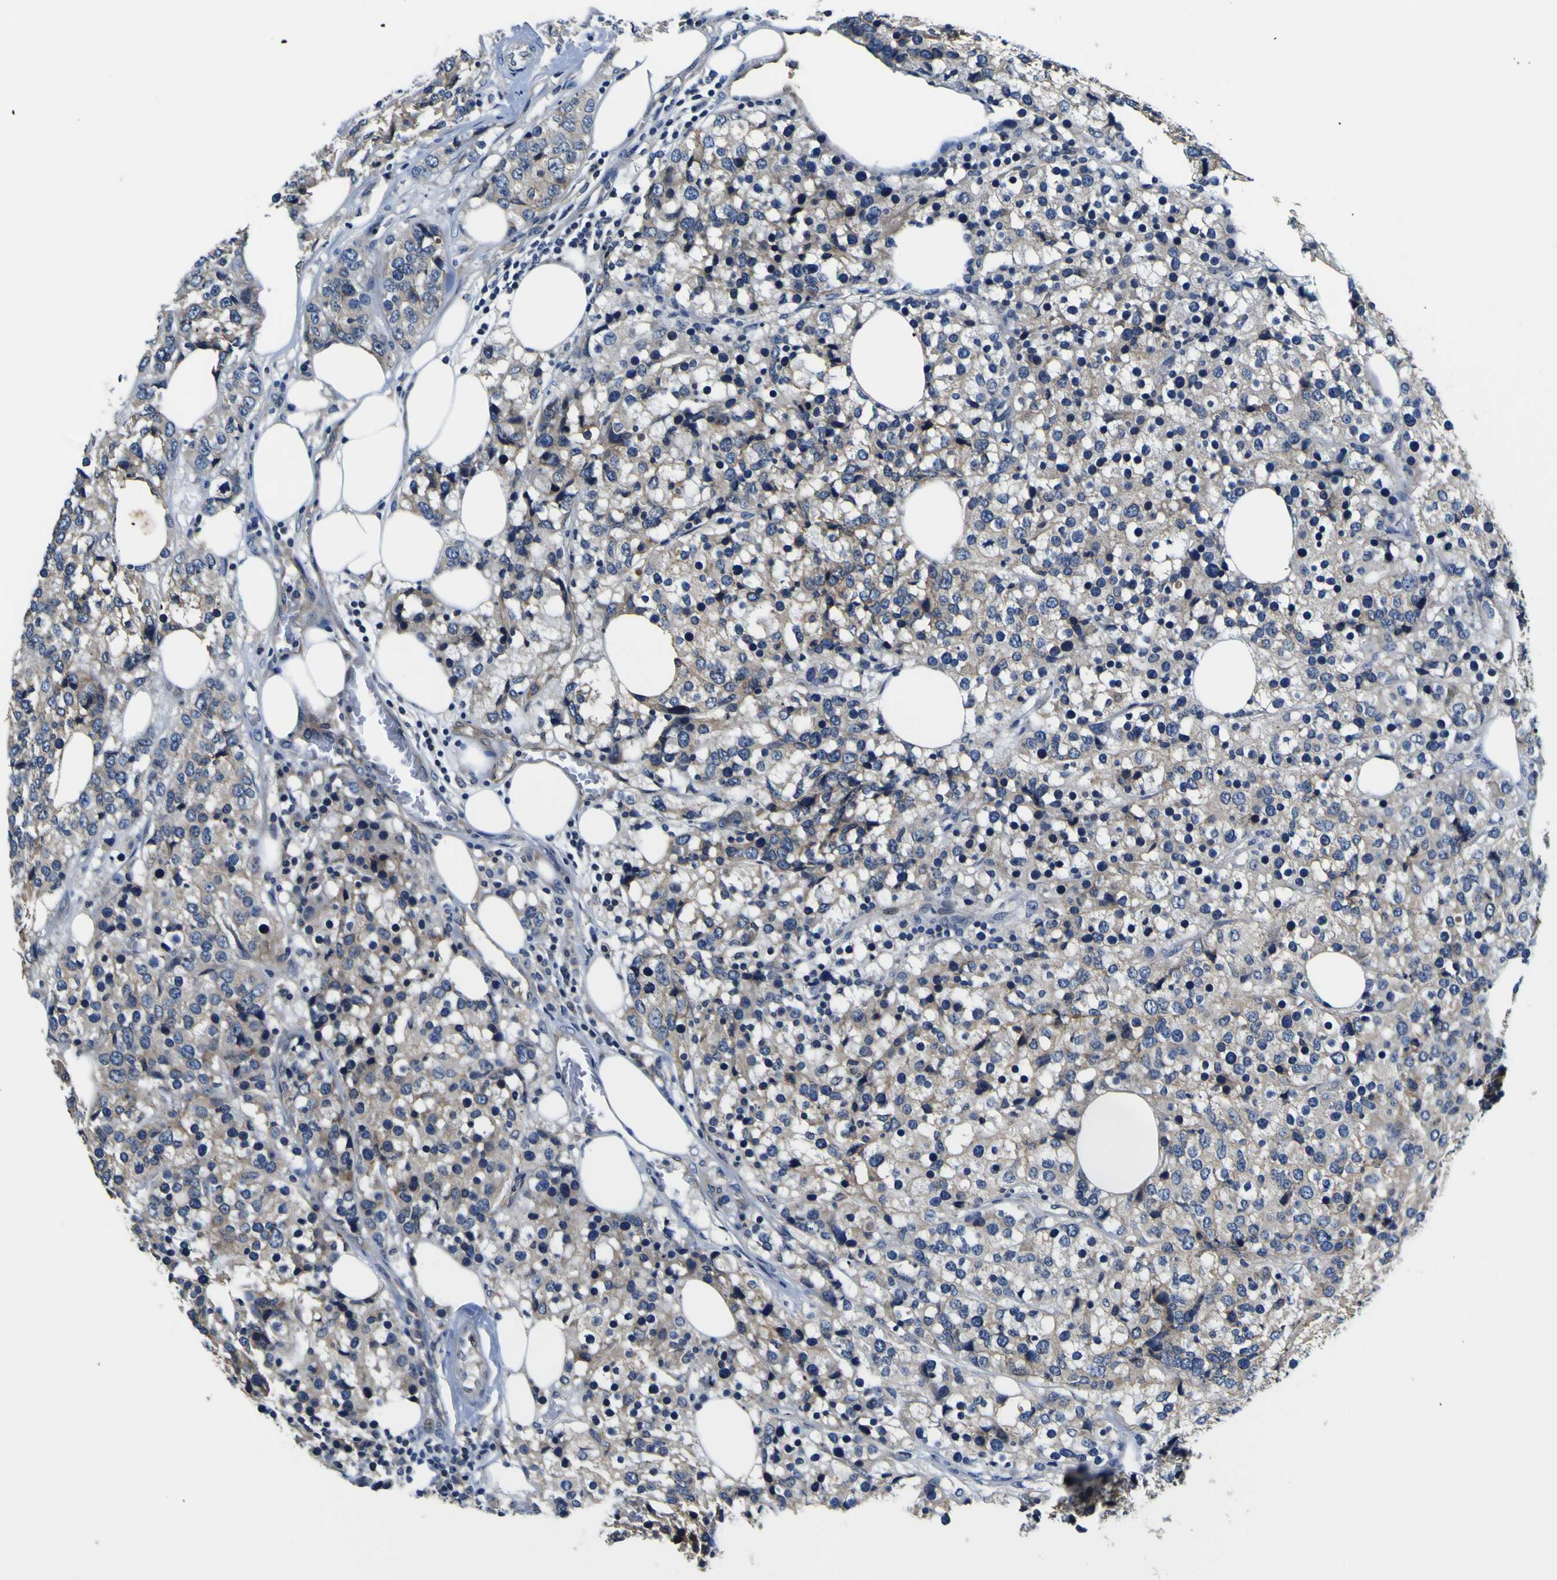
{"staining": {"intensity": "weak", "quantity": "<25%", "location": "cytoplasmic/membranous"}, "tissue": "breast cancer", "cell_type": "Tumor cells", "image_type": "cancer", "snomed": [{"axis": "morphology", "description": "Lobular carcinoma"}, {"axis": "topography", "description": "Breast"}], "caption": "Breast cancer (lobular carcinoma) was stained to show a protein in brown. There is no significant positivity in tumor cells. (IHC, brightfield microscopy, high magnification).", "gene": "EPHB4", "patient": {"sex": "female", "age": 59}}